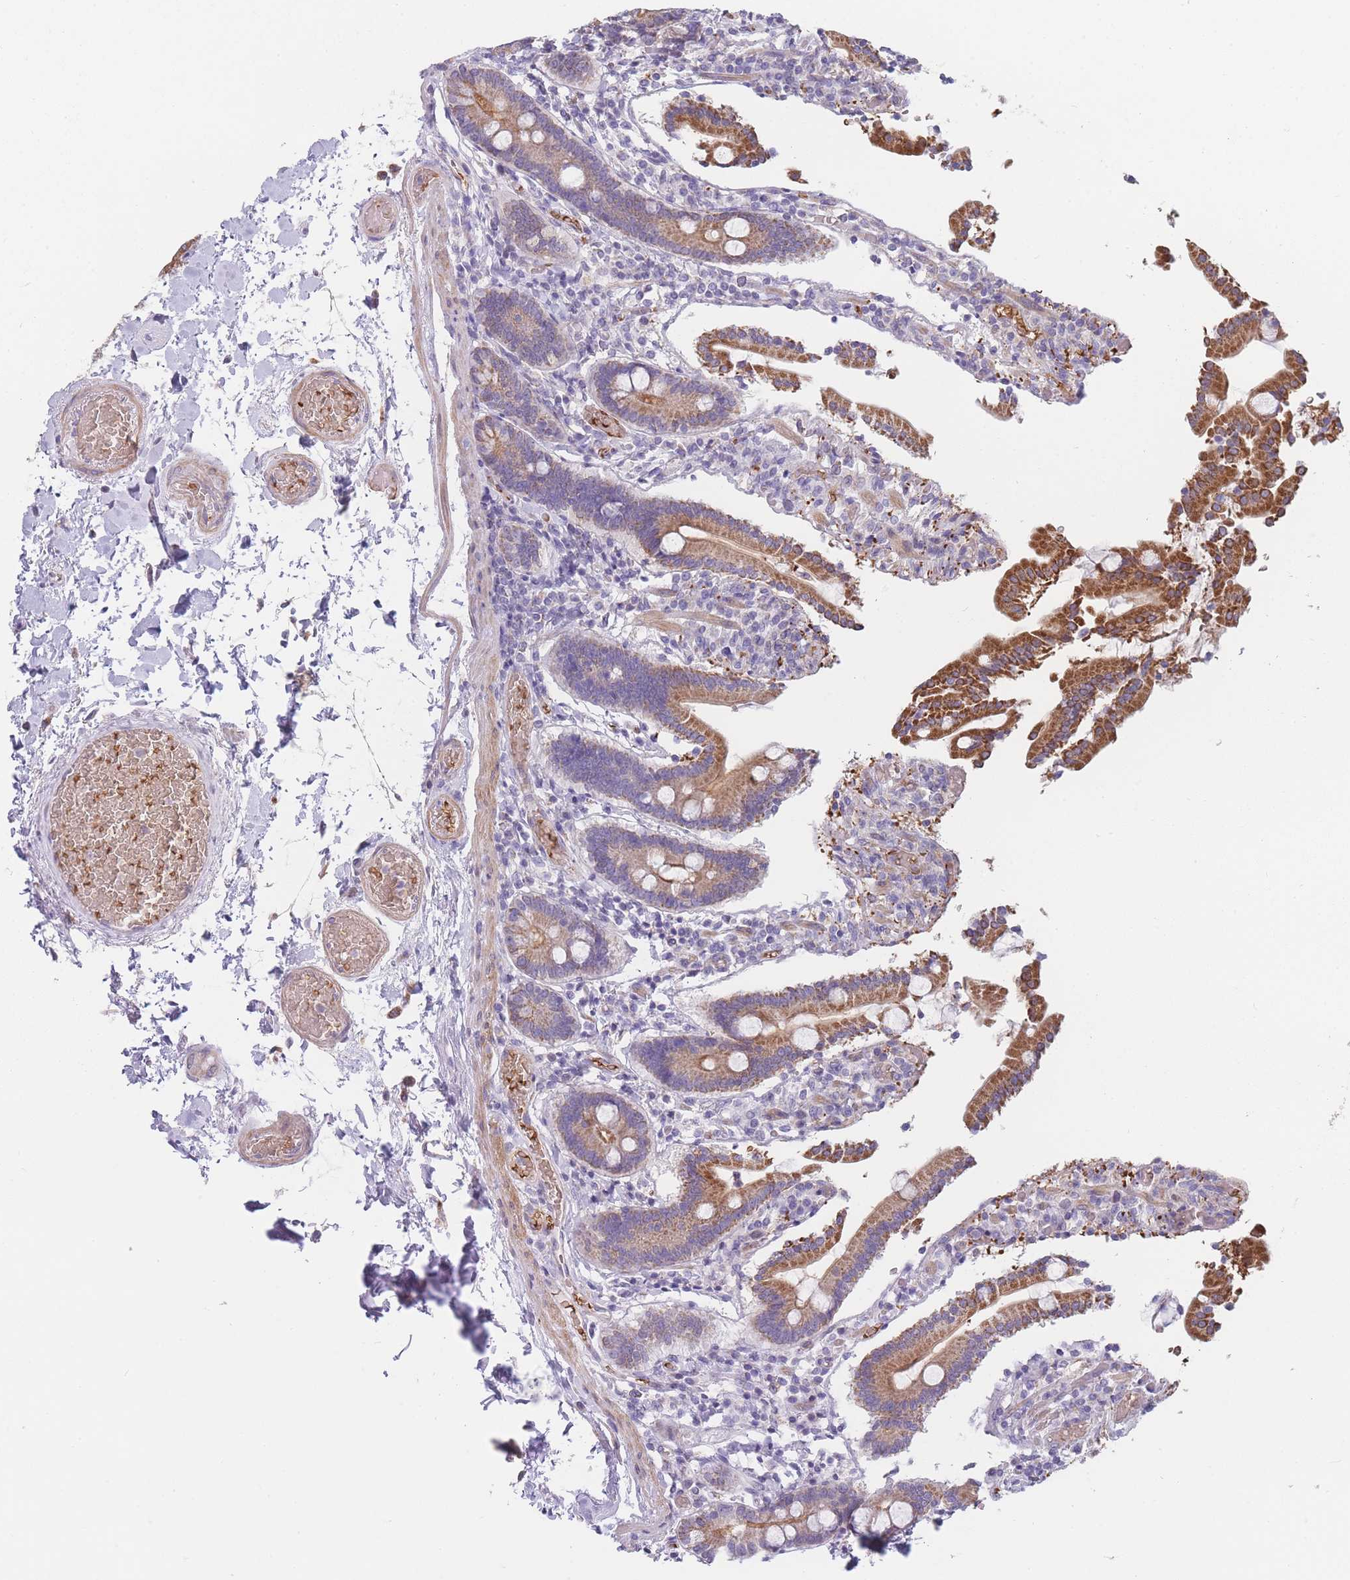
{"staining": {"intensity": "strong", "quantity": "25%-75%", "location": "cytoplasmic/membranous"}, "tissue": "duodenum", "cell_type": "Glandular cells", "image_type": "normal", "snomed": [{"axis": "morphology", "description": "Normal tissue, NOS"}, {"axis": "topography", "description": "Duodenum"}], "caption": "This photomicrograph demonstrates IHC staining of unremarkable duodenum, with high strong cytoplasmic/membranous staining in about 25%-75% of glandular cells.", "gene": "SMPD4", "patient": {"sex": "male", "age": 55}}